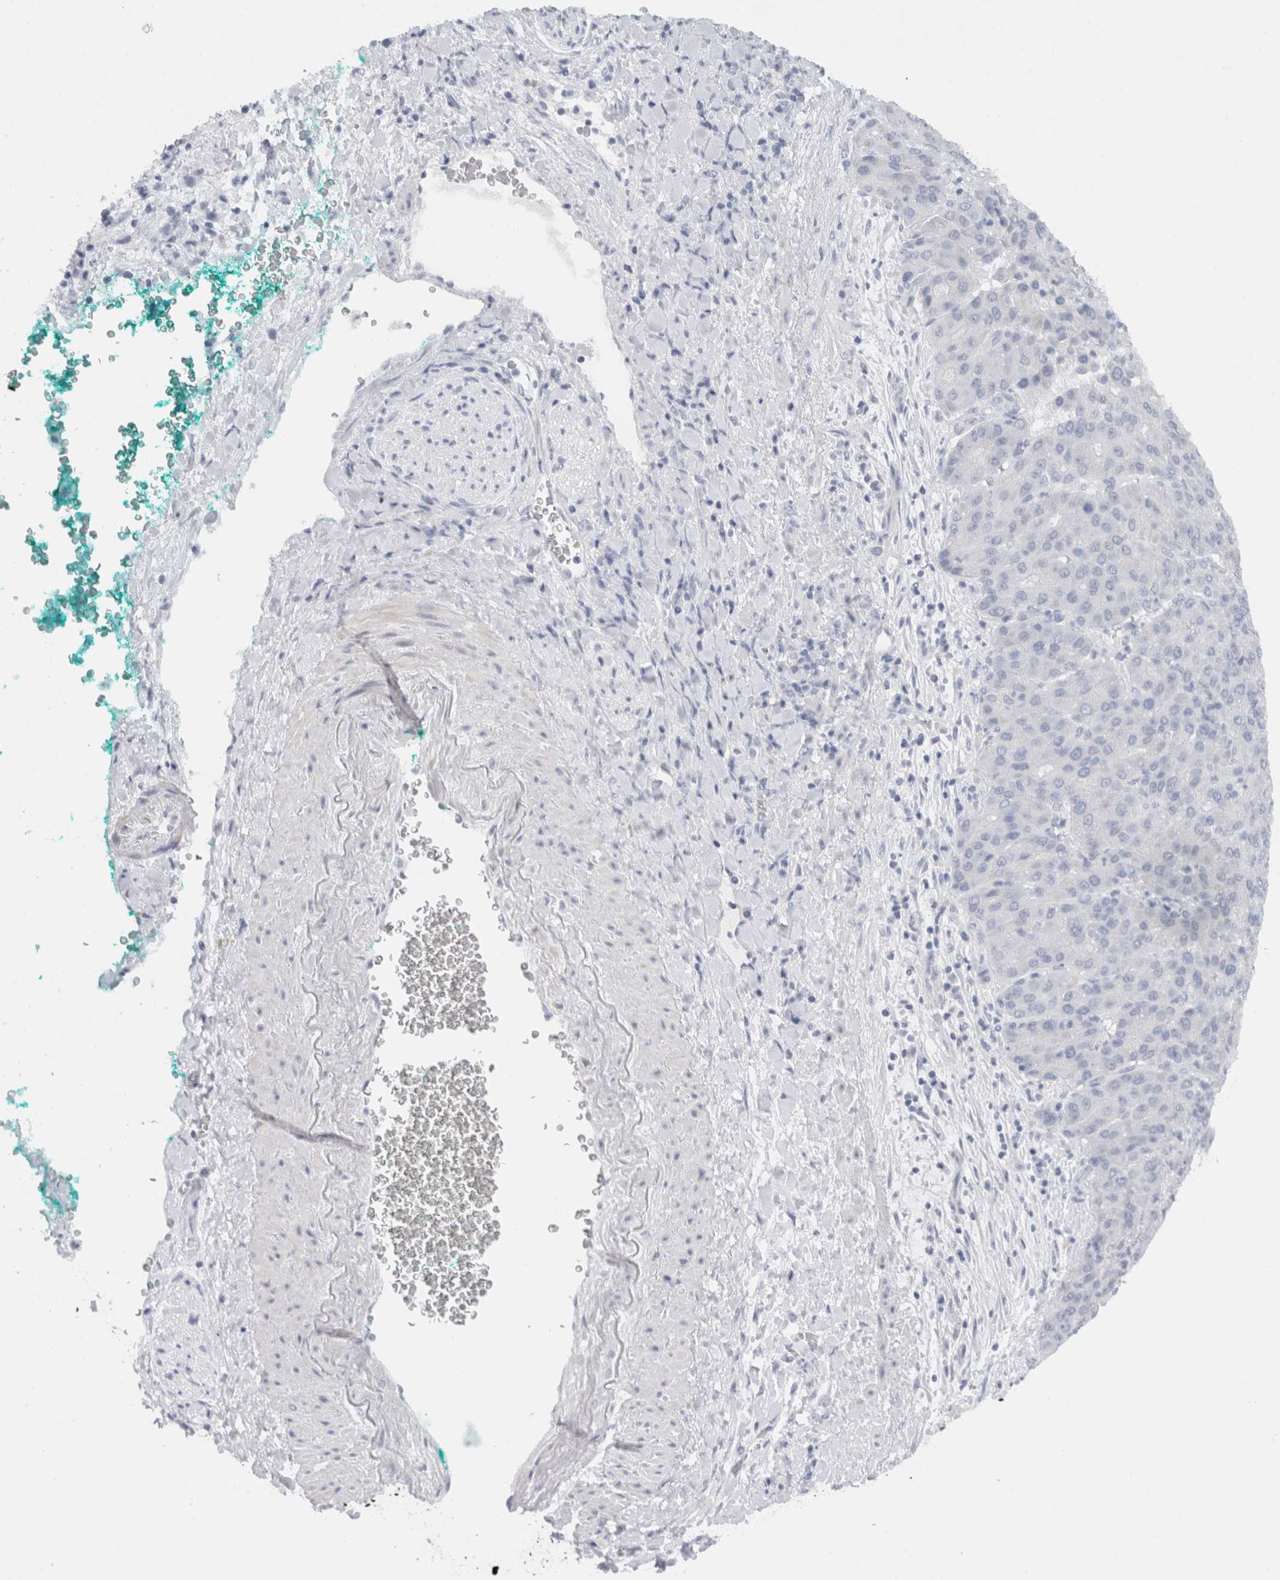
{"staining": {"intensity": "negative", "quantity": "none", "location": "none"}, "tissue": "liver cancer", "cell_type": "Tumor cells", "image_type": "cancer", "snomed": [{"axis": "morphology", "description": "Carcinoma, Hepatocellular, NOS"}, {"axis": "topography", "description": "Liver"}], "caption": "This is an immunohistochemistry (IHC) micrograph of liver hepatocellular carcinoma. There is no positivity in tumor cells.", "gene": "C9orf50", "patient": {"sex": "male", "age": 65}}